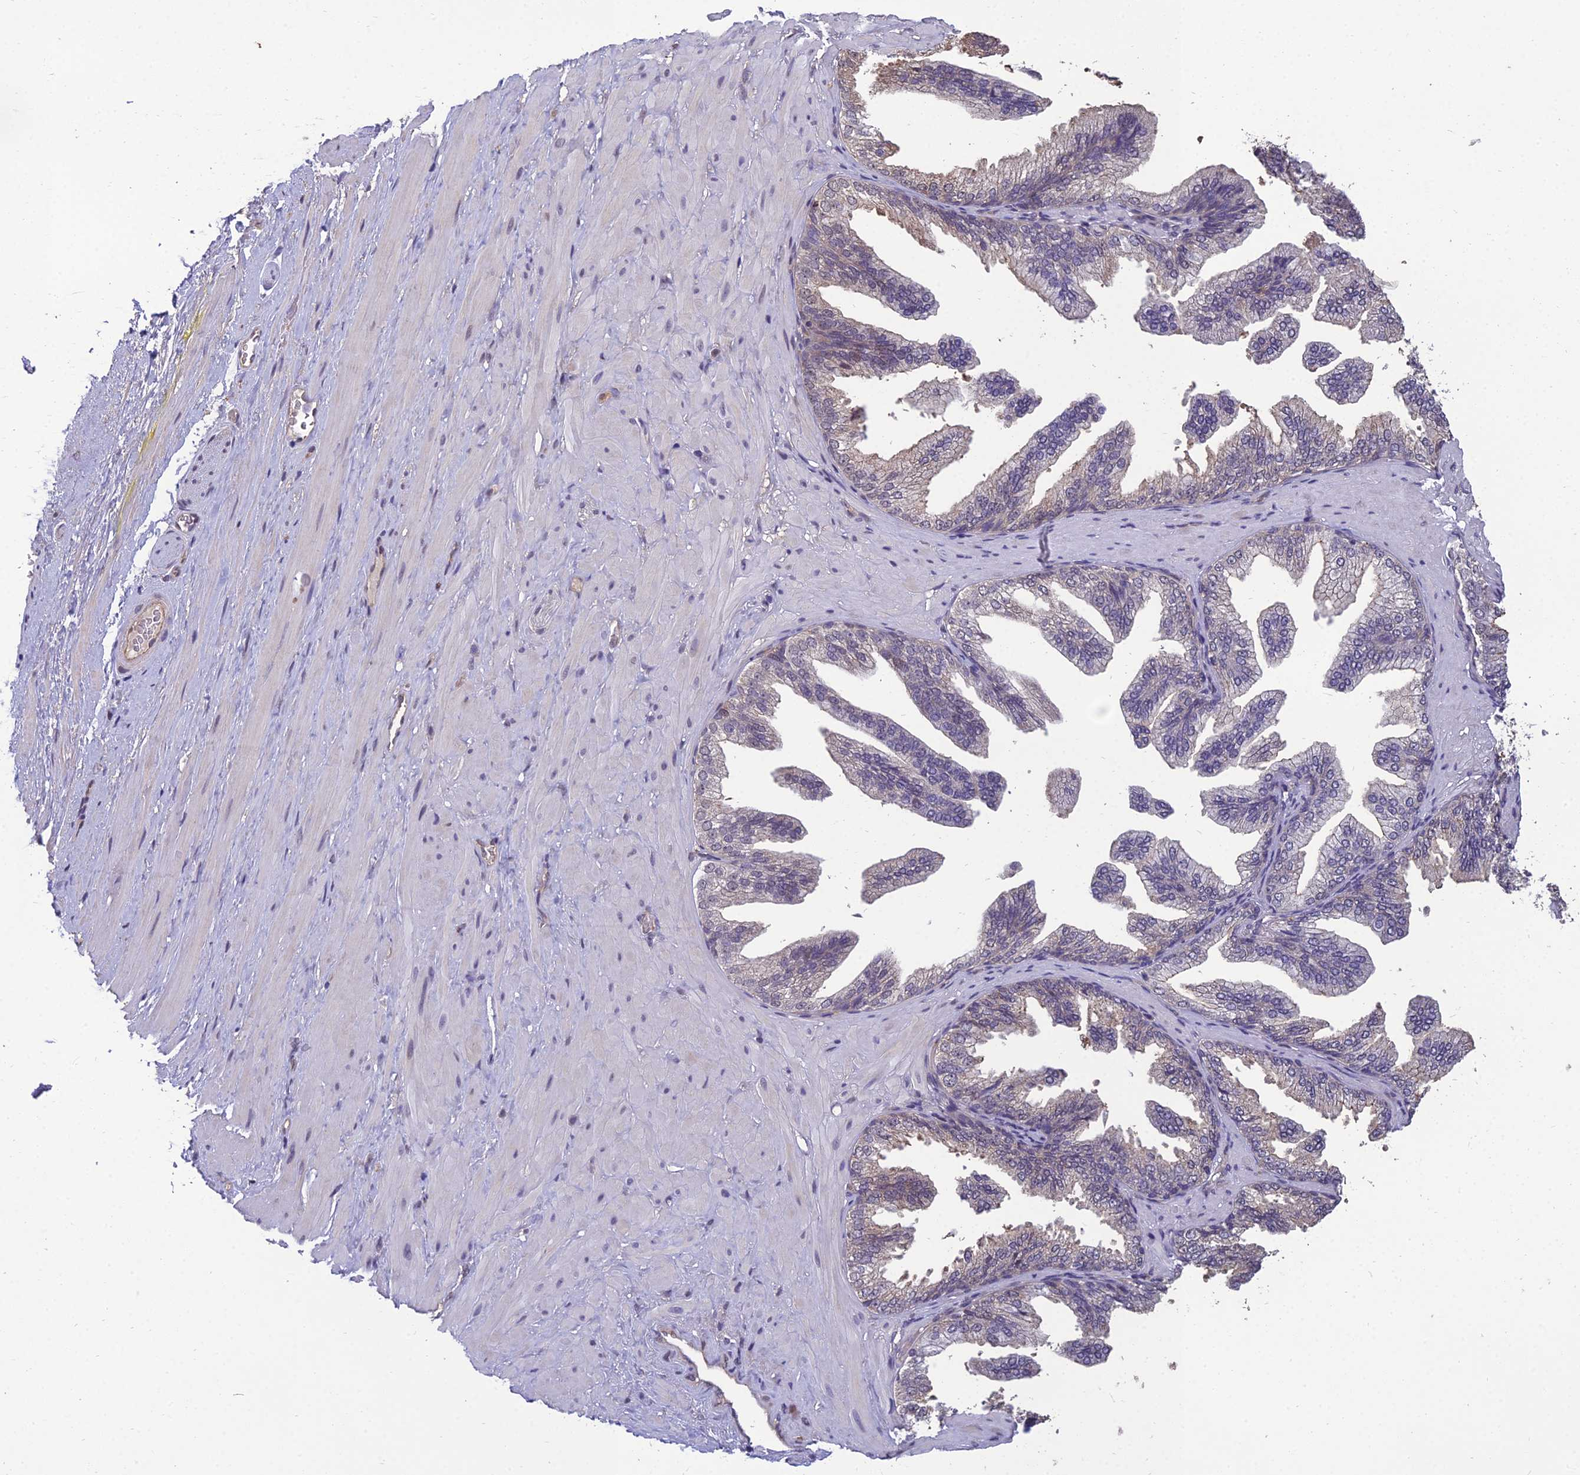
{"staining": {"intensity": "negative", "quantity": "none", "location": "none"}, "tissue": "adipose tissue", "cell_type": "Adipocytes", "image_type": "normal", "snomed": [{"axis": "morphology", "description": "Normal tissue, NOS"}, {"axis": "morphology", "description": "Adenocarcinoma, Low grade"}, {"axis": "topography", "description": "Prostate"}, {"axis": "topography", "description": "Peripheral nerve tissue"}], "caption": "The image displays no staining of adipocytes in normal adipose tissue.", "gene": "GRWD1", "patient": {"sex": "male", "age": 63}}